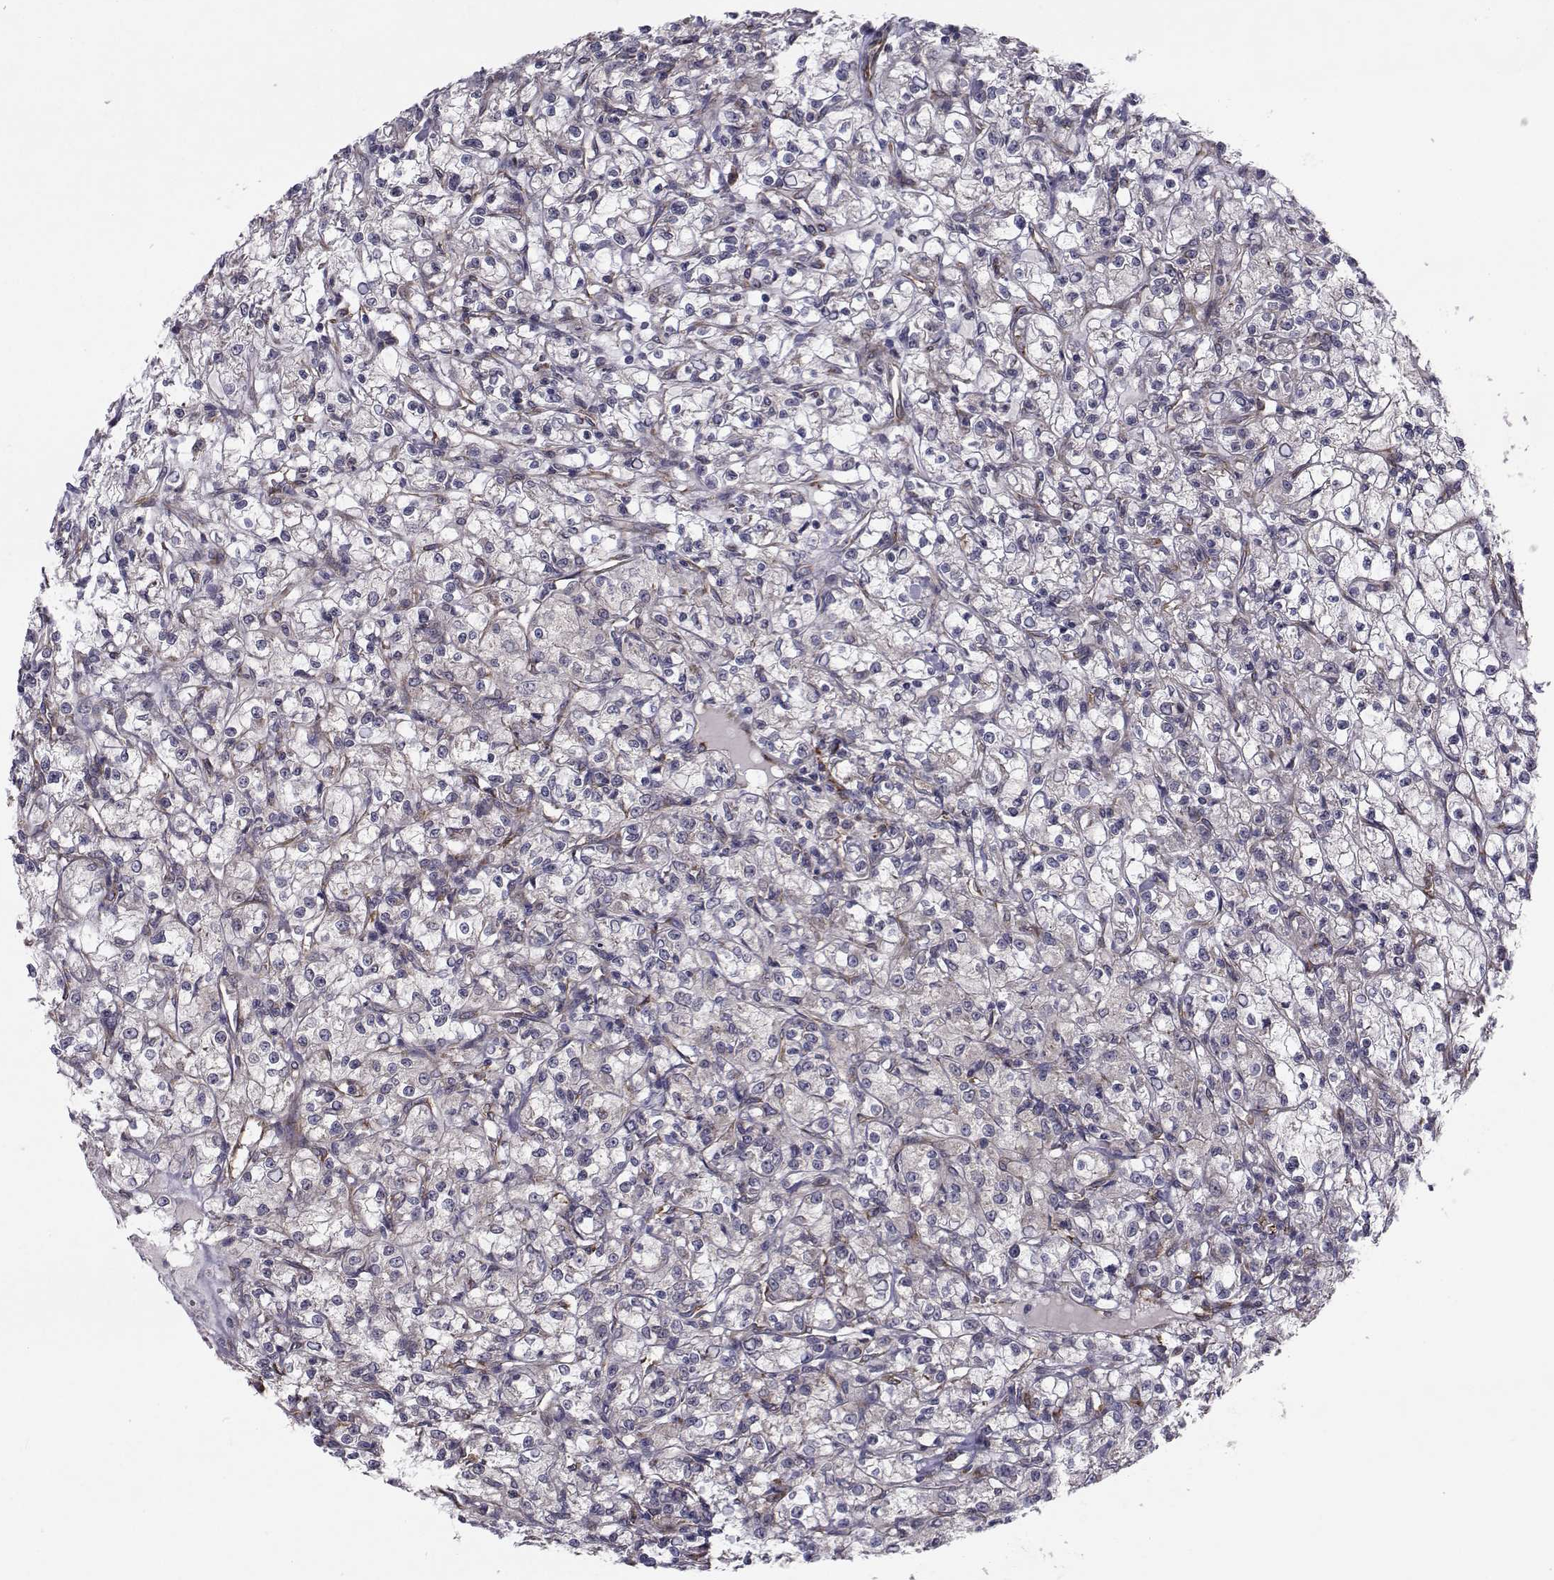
{"staining": {"intensity": "negative", "quantity": "none", "location": "none"}, "tissue": "renal cancer", "cell_type": "Tumor cells", "image_type": "cancer", "snomed": [{"axis": "morphology", "description": "Adenocarcinoma, NOS"}, {"axis": "topography", "description": "Kidney"}], "caption": "A micrograph of renal adenocarcinoma stained for a protein exhibits no brown staining in tumor cells.", "gene": "TRIP10", "patient": {"sex": "female", "age": 59}}